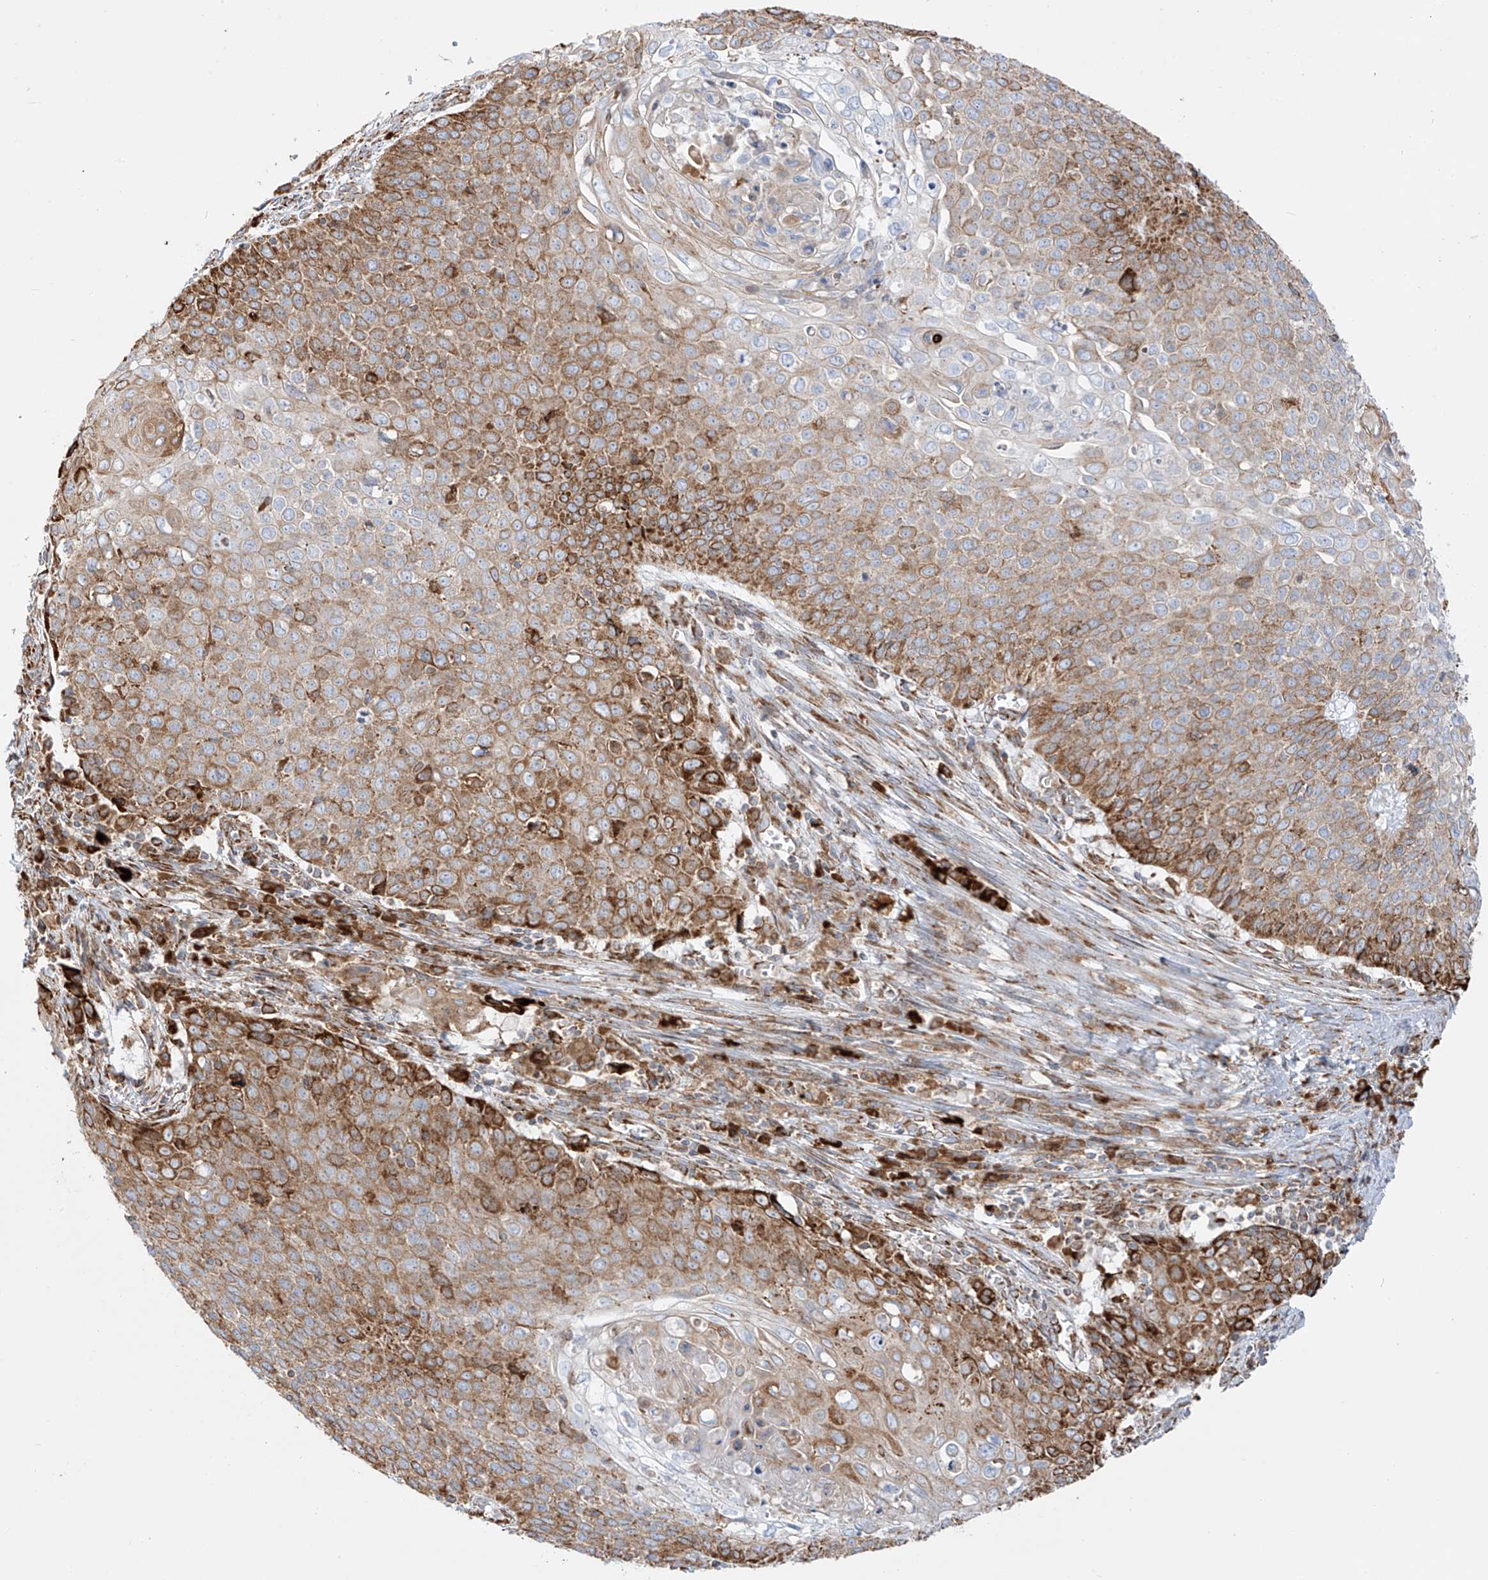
{"staining": {"intensity": "moderate", "quantity": ">75%", "location": "cytoplasmic/membranous"}, "tissue": "cervical cancer", "cell_type": "Tumor cells", "image_type": "cancer", "snomed": [{"axis": "morphology", "description": "Squamous cell carcinoma, NOS"}, {"axis": "topography", "description": "Cervix"}], "caption": "About >75% of tumor cells in squamous cell carcinoma (cervical) reveal moderate cytoplasmic/membranous protein staining as visualized by brown immunohistochemical staining.", "gene": "MX1", "patient": {"sex": "female", "age": 39}}